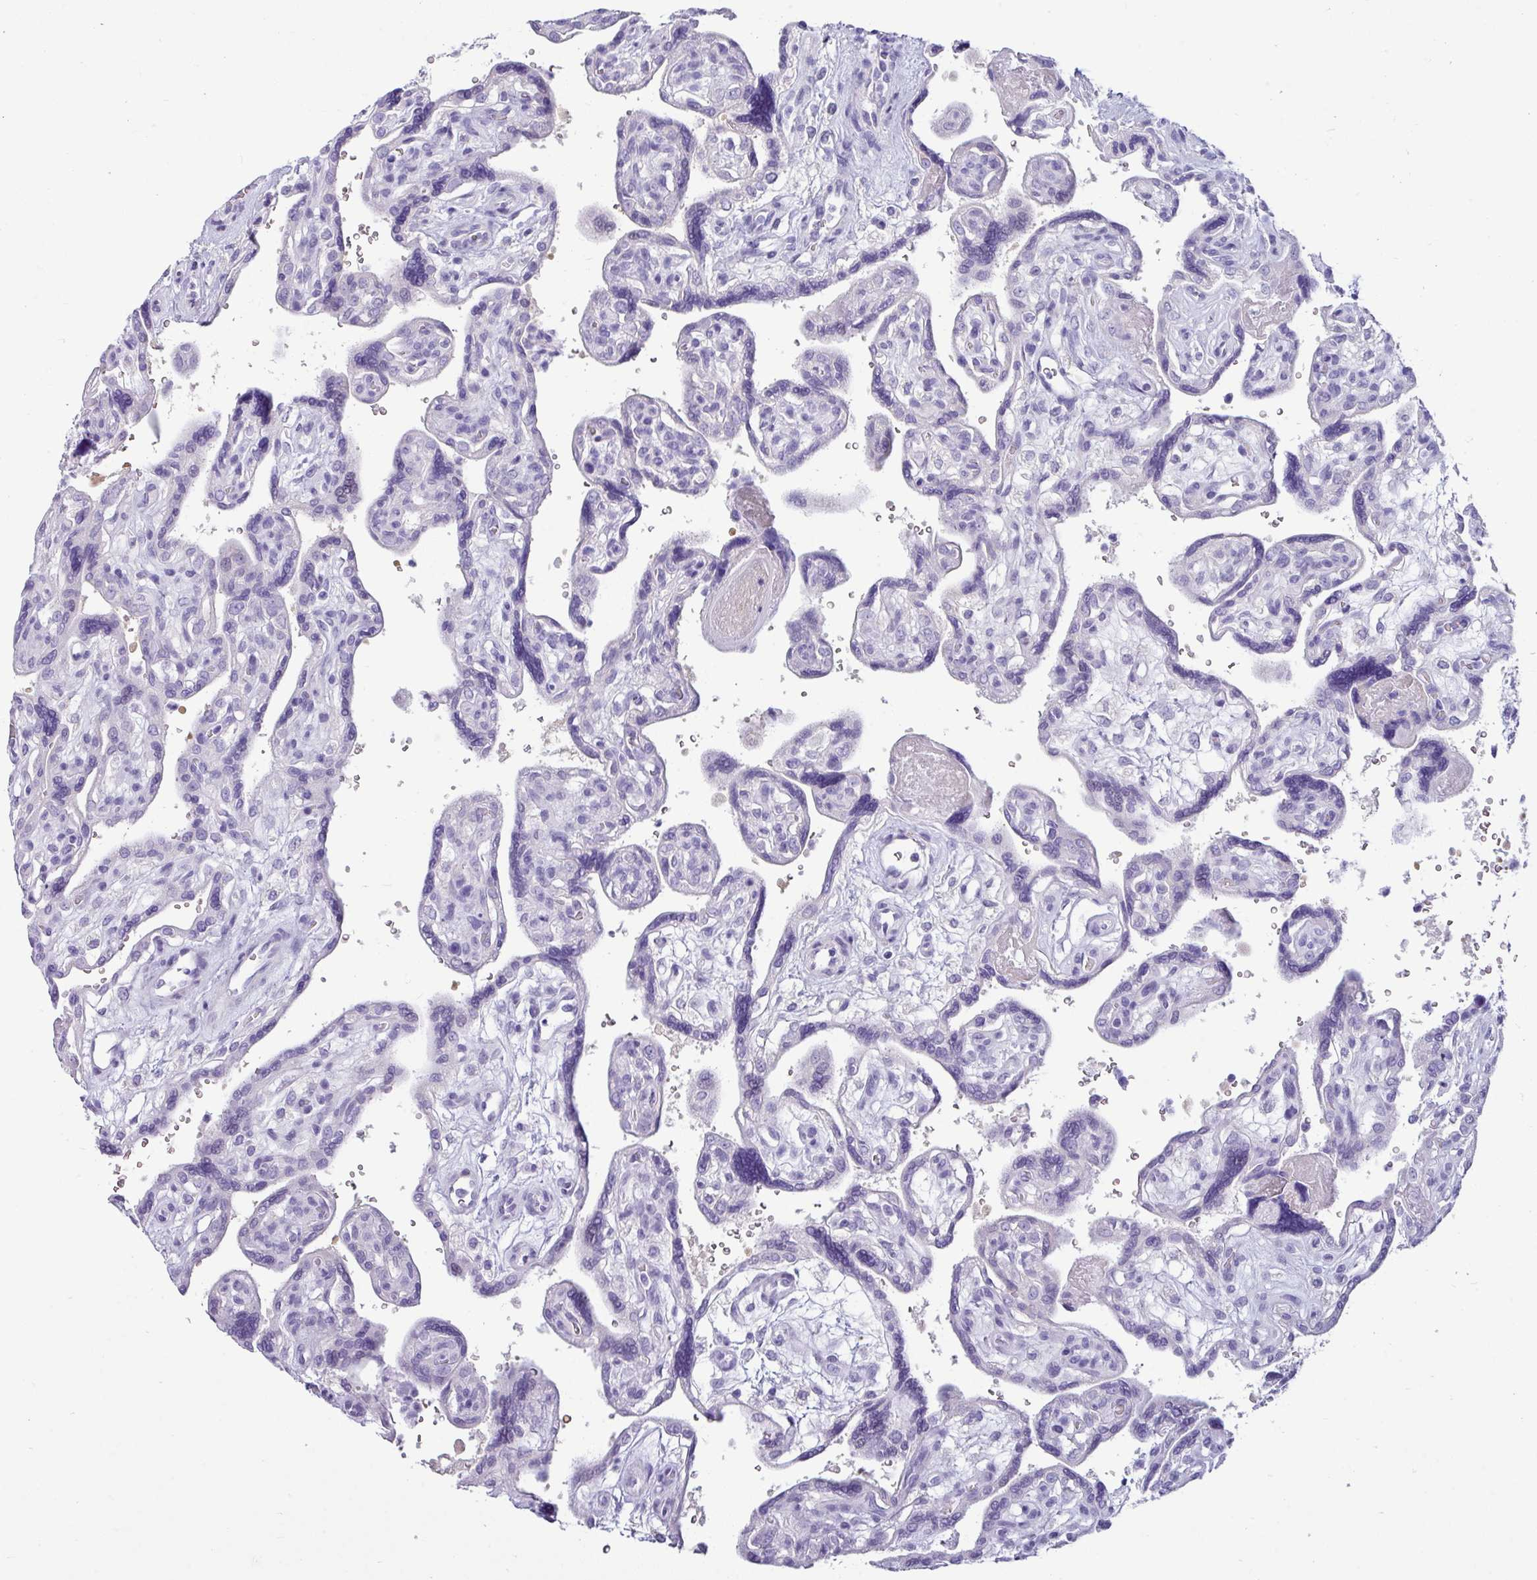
{"staining": {"intensity": "negative", "quantity": "none", "location": "none"}, "tissue": "placenta", "cell_type": "Decidual cells", "image_type": "normal", "snomed": [{"axis": "morphology", "description": "Normal tissue, NOS"}, {"axis": "topography", "description": "Placenta"}], "caption": "Immunohistochemistry (IHC) micrograph of unremarkable human placenta stained for a protein (brown), which demonstrates no expression in decidual cells.", "gene": "VCX2", "patient": {"sex": "female", "age": 39}}